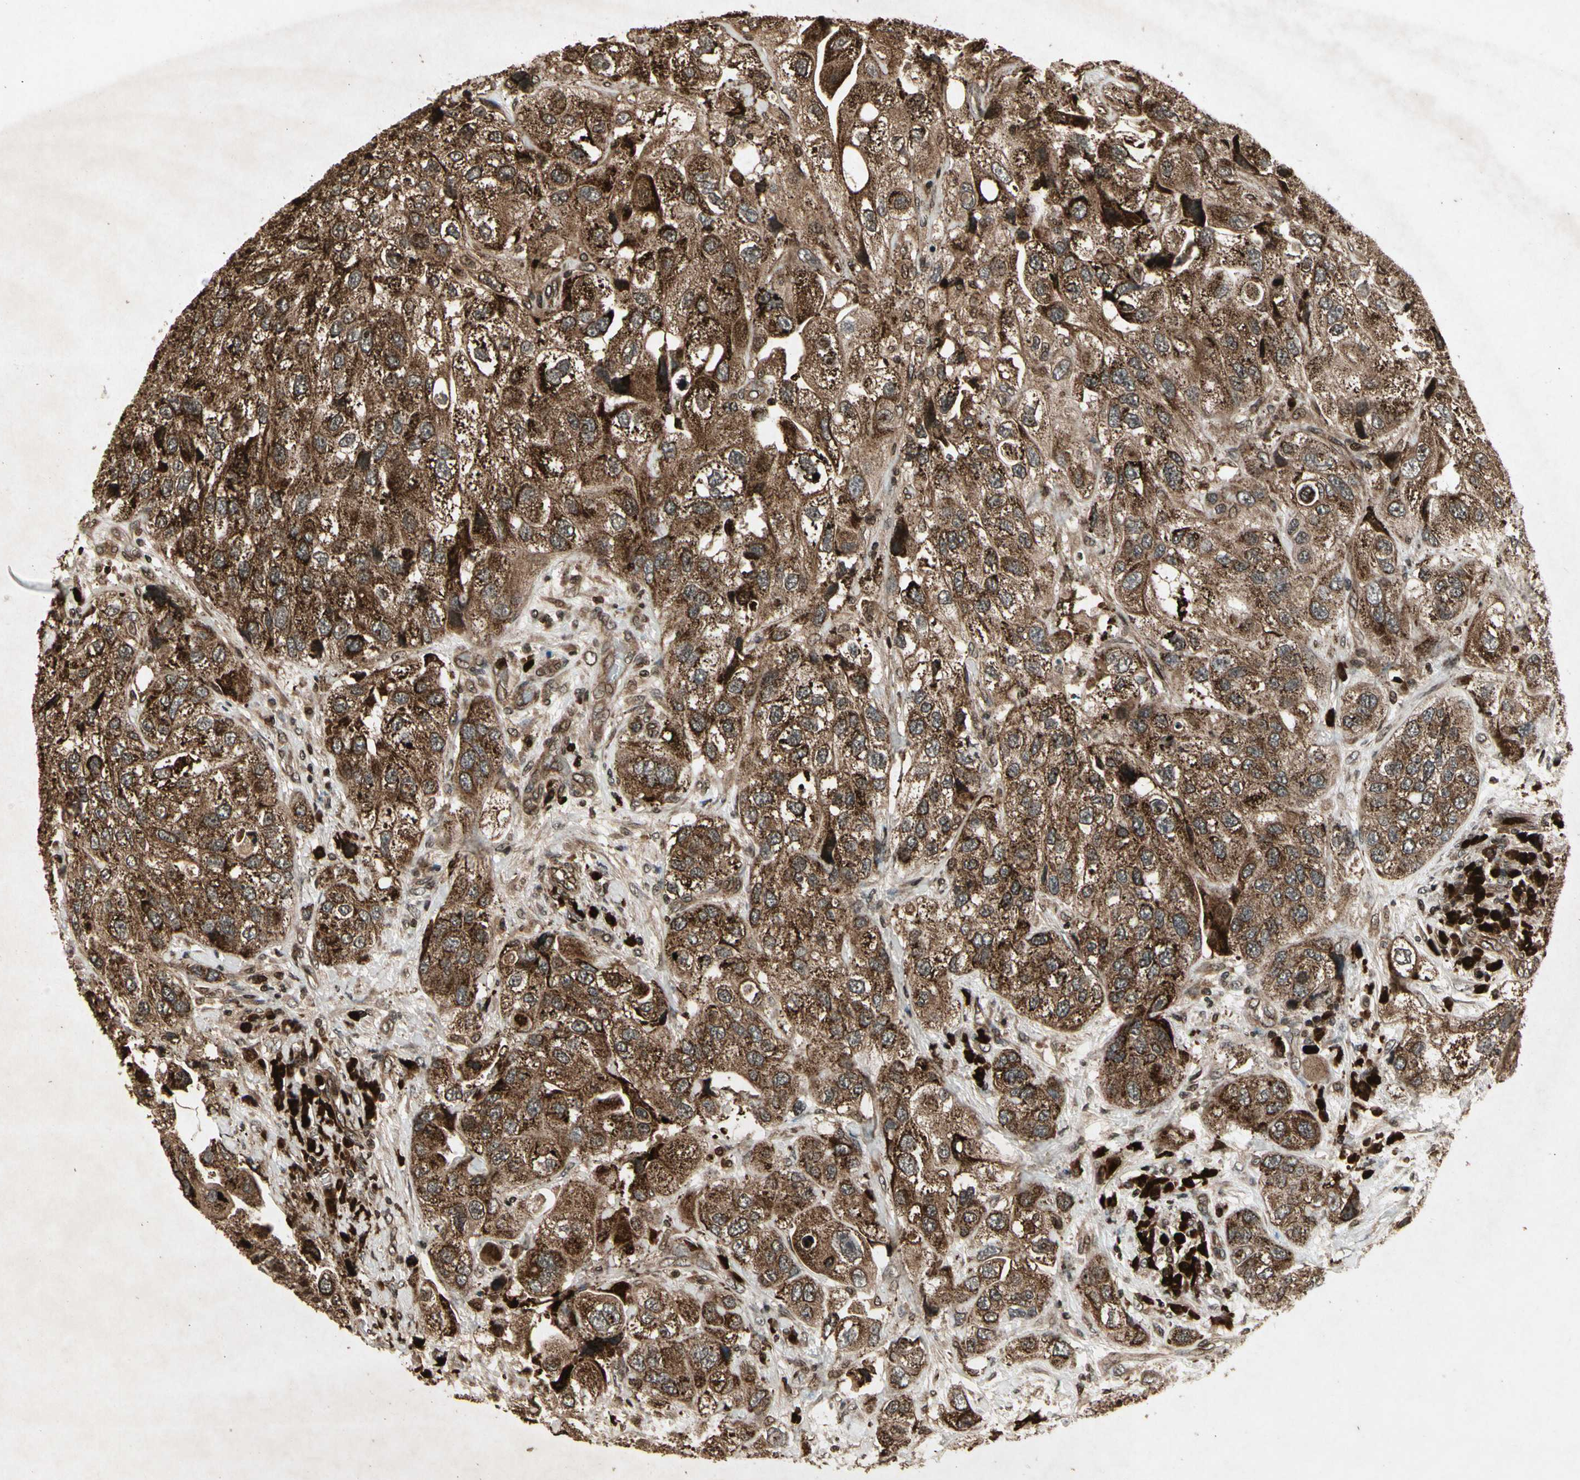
{"staining": {"intensity": "strong", "quantity": ">75%", "location": "cytoplasmic/membranous"}, "tissue": "urothelial cancer", "cell_type": "Tumor cells", "image_type": "cancer", "snomed": [{"axis": "morphology", "description": "Urothelial carcinoma, High grade"}, {"axis": "topography", "description": "Urinary bladder"}], "caption": "Immunohistochemistry (IHC) photomicrograph of human urothelial cancer stained for a protein (brown), which shows high levels of strong cytoplasmic/membranous positivity in about >75% of tumor cells.", "gene": "GLRX", "patient": {"sex": "female", "age": 64}}